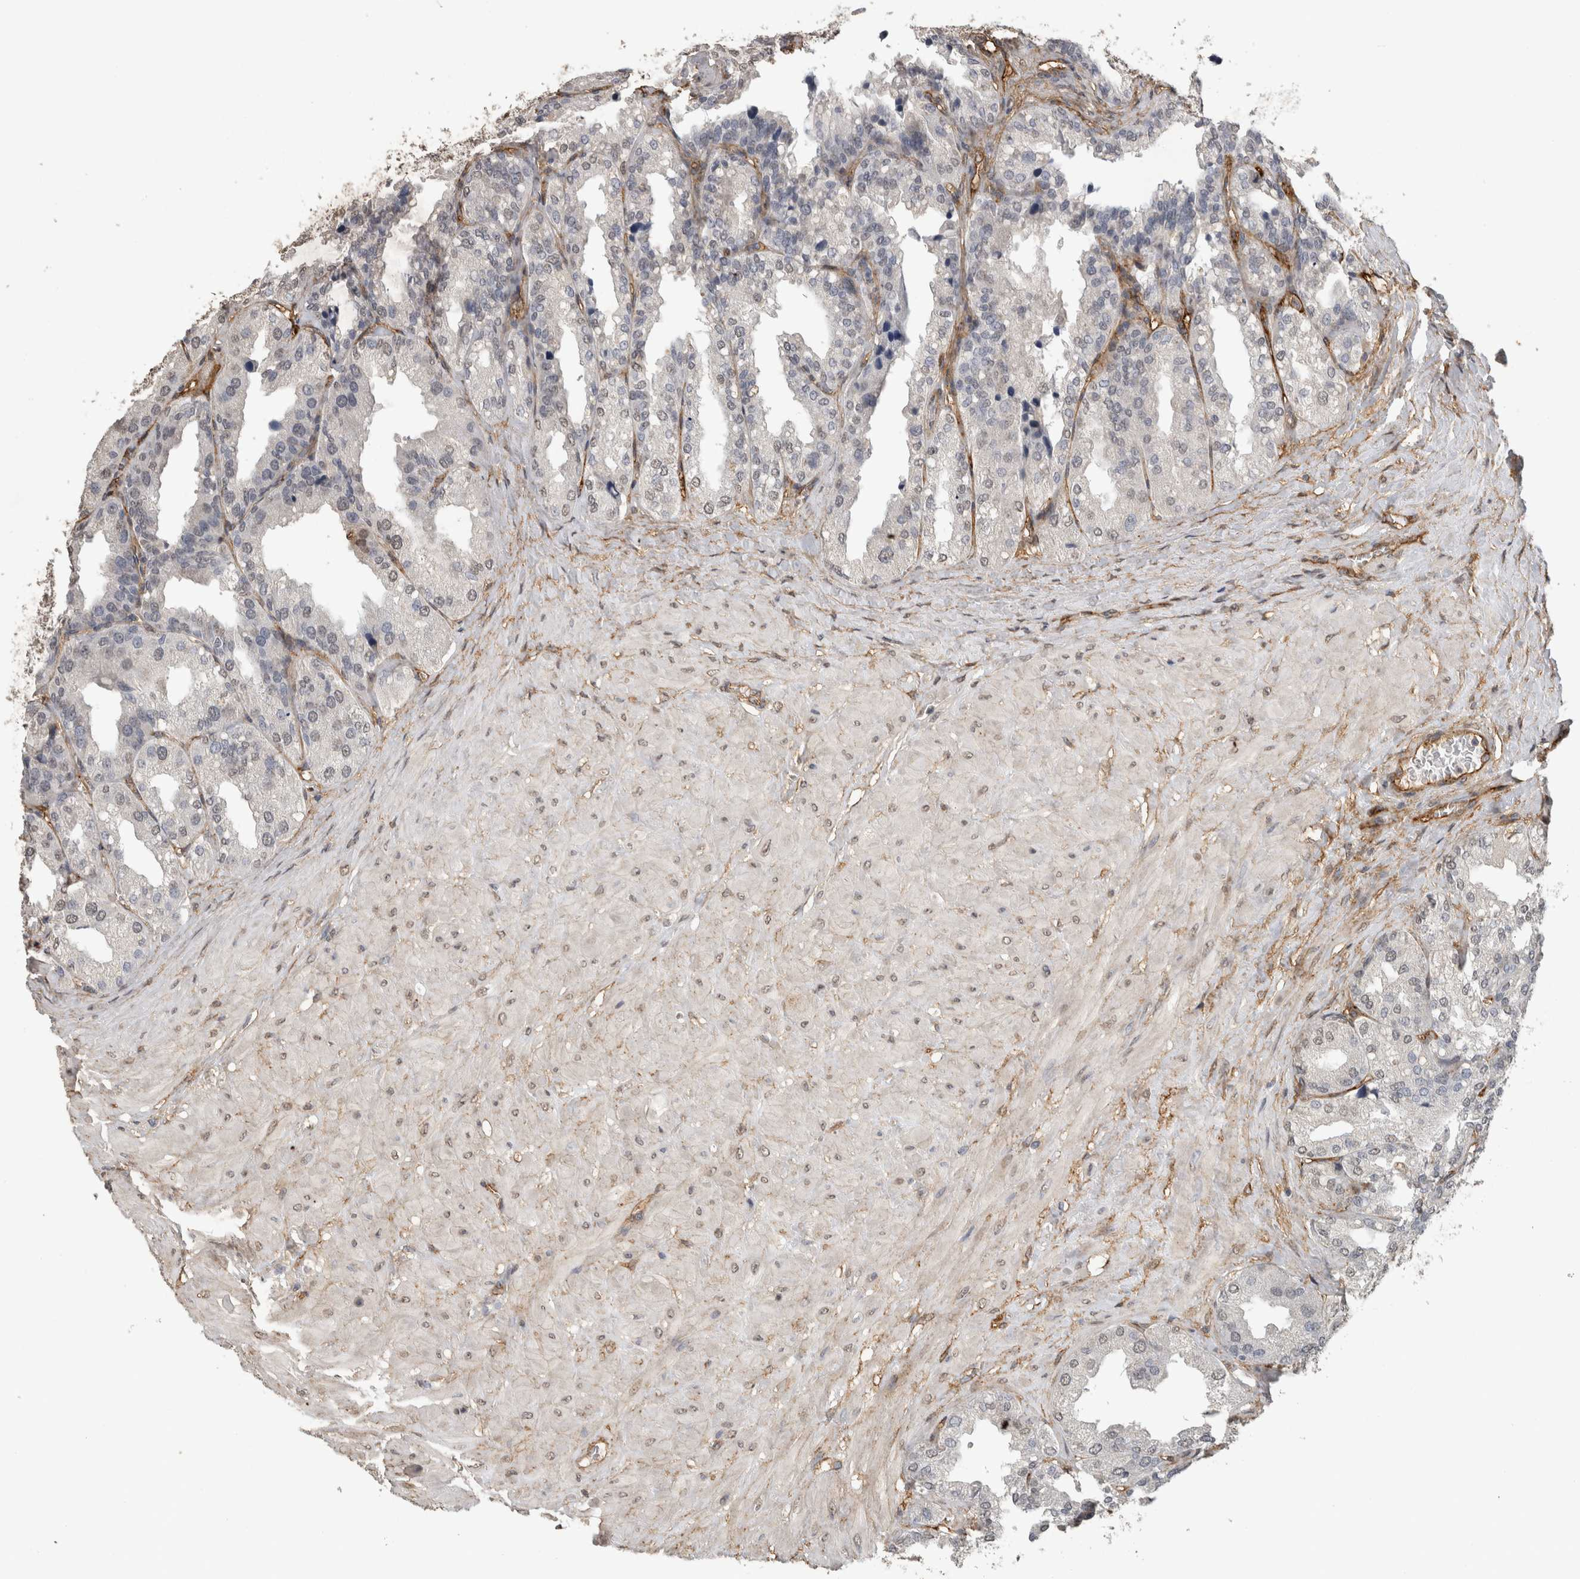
{"staining": {"intensity": "negative", "quantity": "none", "location": "none"}, "tissue": "seminal vesicle", "cell_type": "Glandular cells", "image_type": "normal", "snomed": [{"axis": "morphology", "description": "Normal tissue, NOS"}, {"axis": "topography", "description": "Prostate"}, {"axis": "topography", "description": "Seminal veicle"}], "caption": "The immunohistochemistry (IHC) image has no significant expression in glandular cells of seminal vesicle. (Brightfield microscopy of DAB (3,3'-diaminobenzidine) immunohistochemistry at high magnification).", "gene": "RECK", "patient": {"sex": "male", "age": 51}}